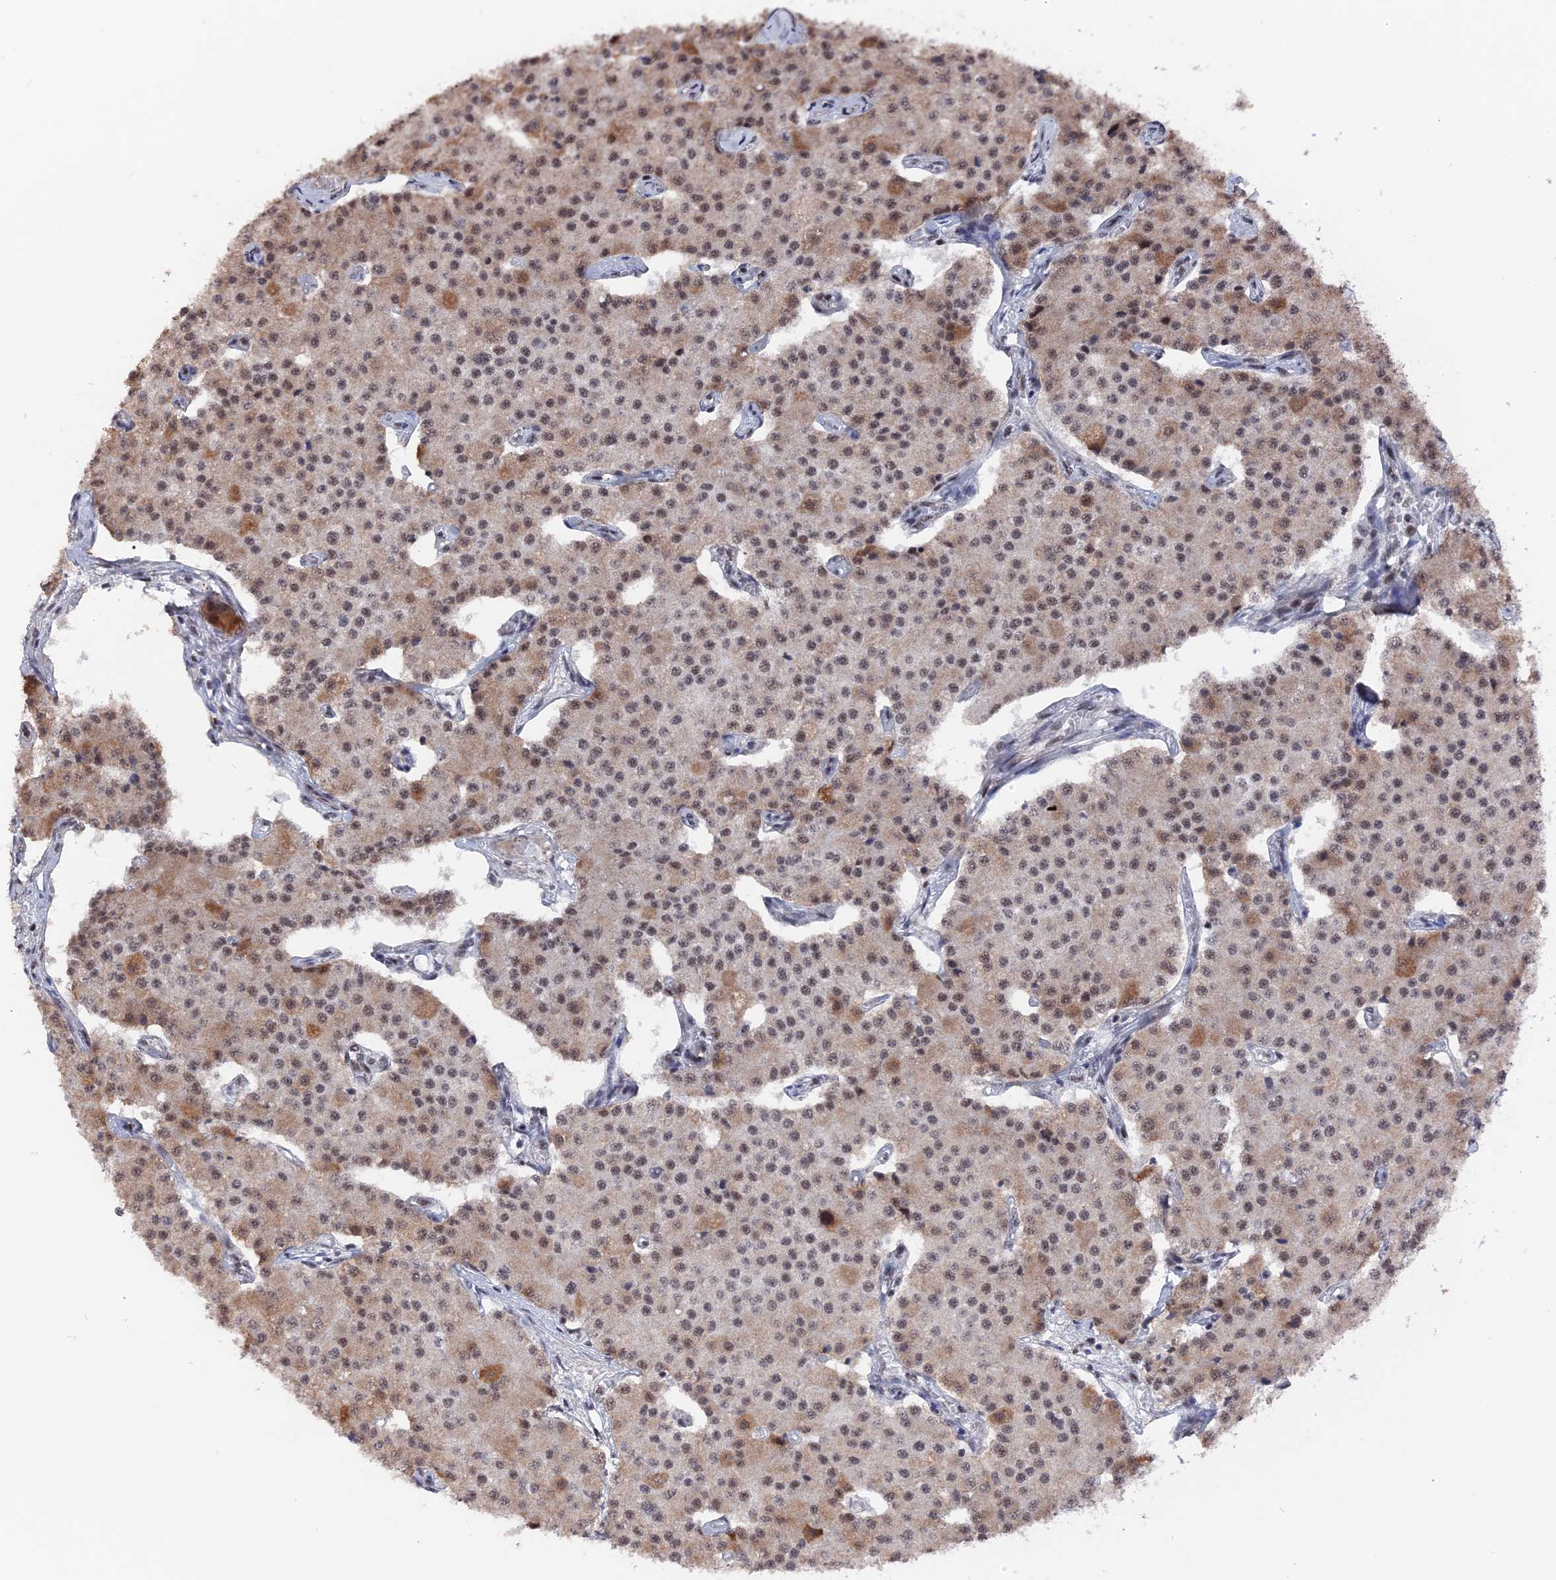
{"staining": {"intensity": "moderate", "quantity": ">75%", "location": "cytoplasmic/membranous,nuclear"}, "tissue": "carcinoid", "cell_type": "Tumor cells", "image_type": "cancer", "snomed": [{"axis": "morphology", "description": "Carcinoid, malignant, NOS"}, {"axis": "topography", "description": "Colon"}], "caption": "Protein analysis of carcinoid tissue shows moderate cytoplasmic/membranous and nuclear expression in about >75% of tumor cells.", "gene": "SF3A2", "patient": {"sex": "female", "age": 52}}